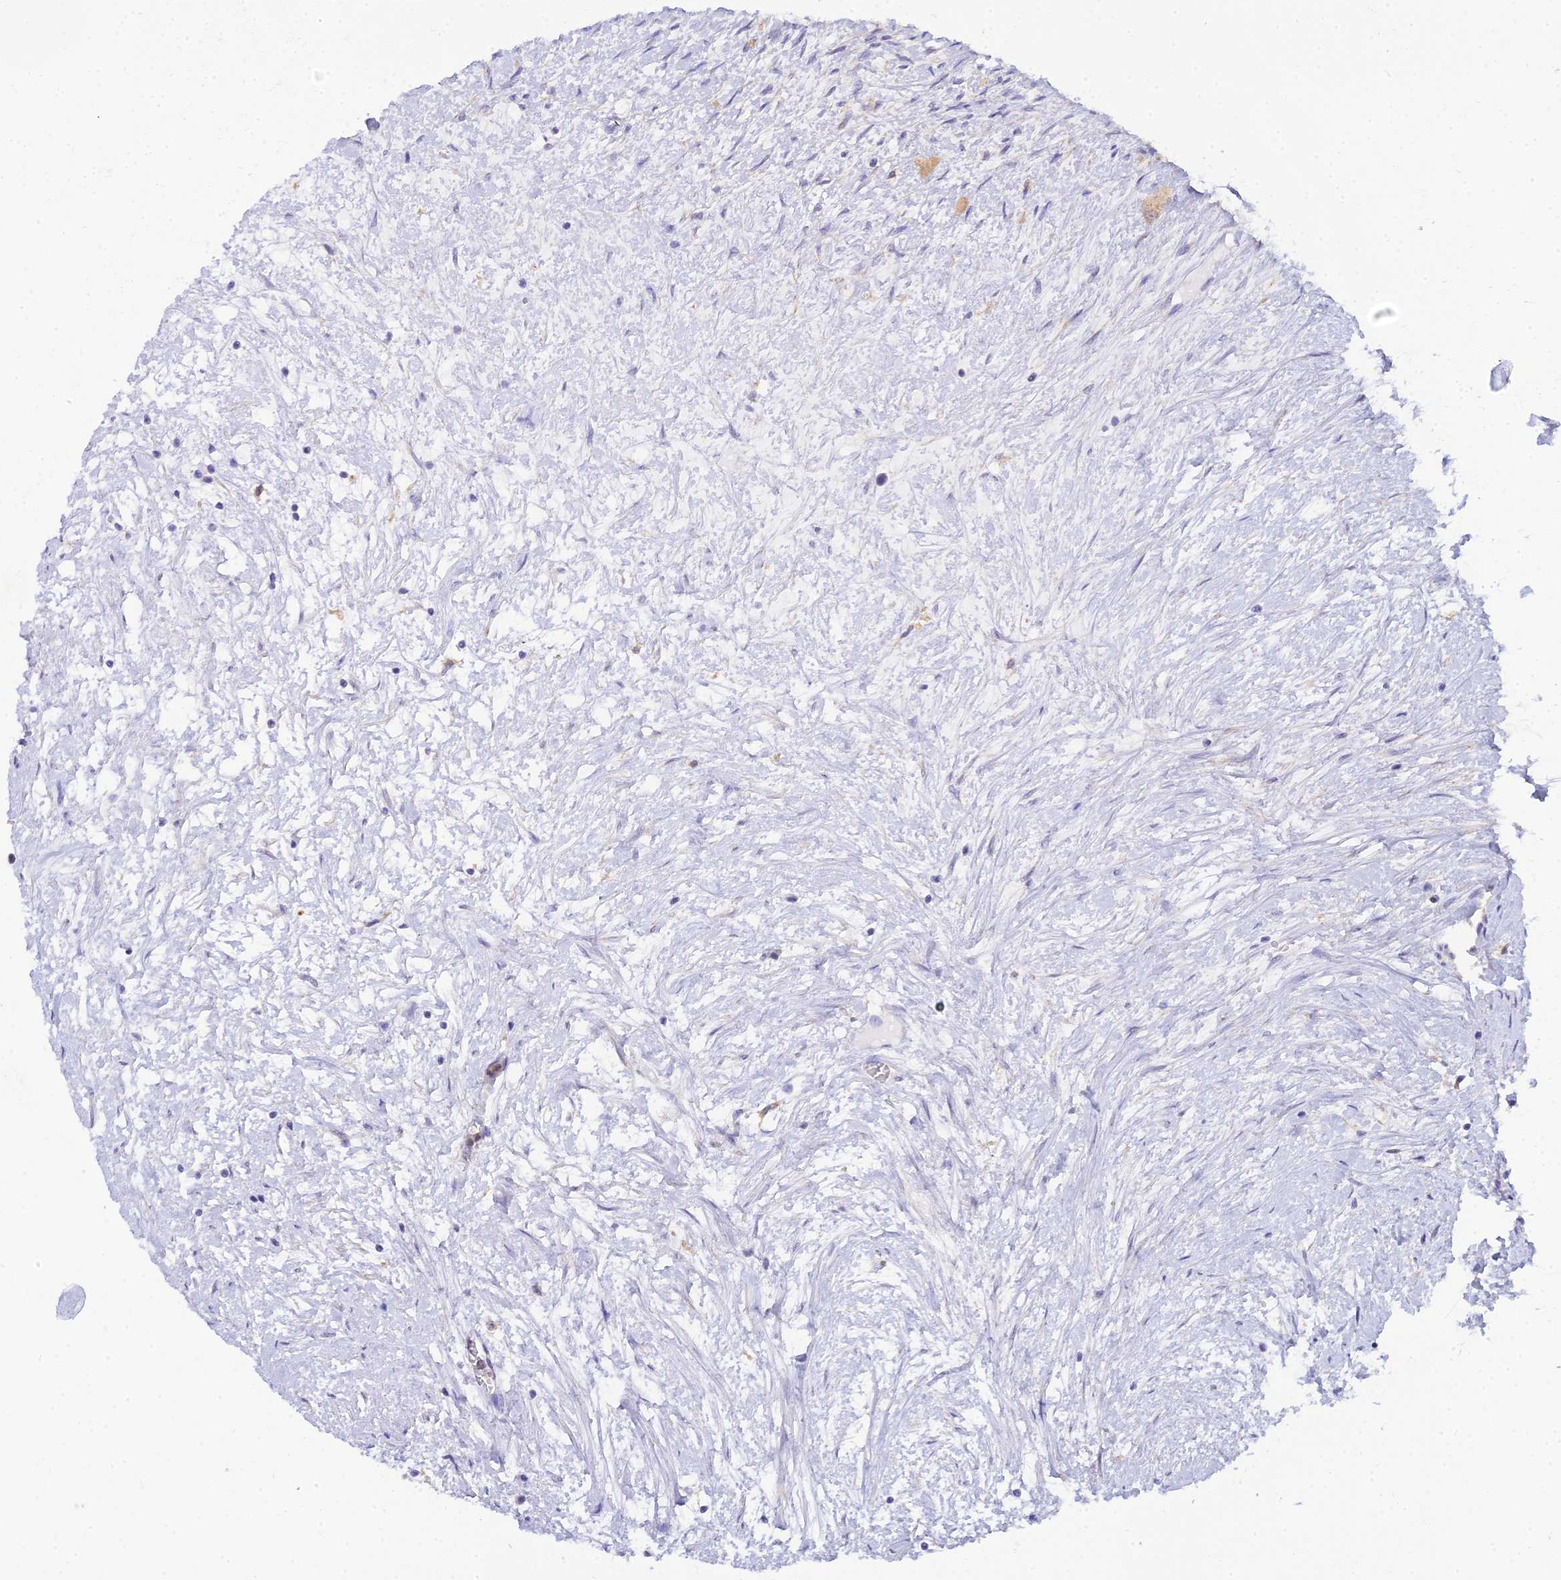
{"staining": {"intensity": "negative", "quantity": "none", "location": "none"}, "tissue": "ovary", "cell_type": "Ovarian stroma cells", "image_type": "normal", "snomed": [{"axis": "morphology", "description": "Normal tissue, NOS"}, {"axis": "topography", "description": "Ovary"}], "caption": "Immunohistochemical staining of normal human ovary exhibits no significant expression in ovarian stroma cells. (Immunohistochemistry, brightfield microscopy, high magnification).", "gene": "ARL8A", "patient": {"sex": "female", "age": 44}}